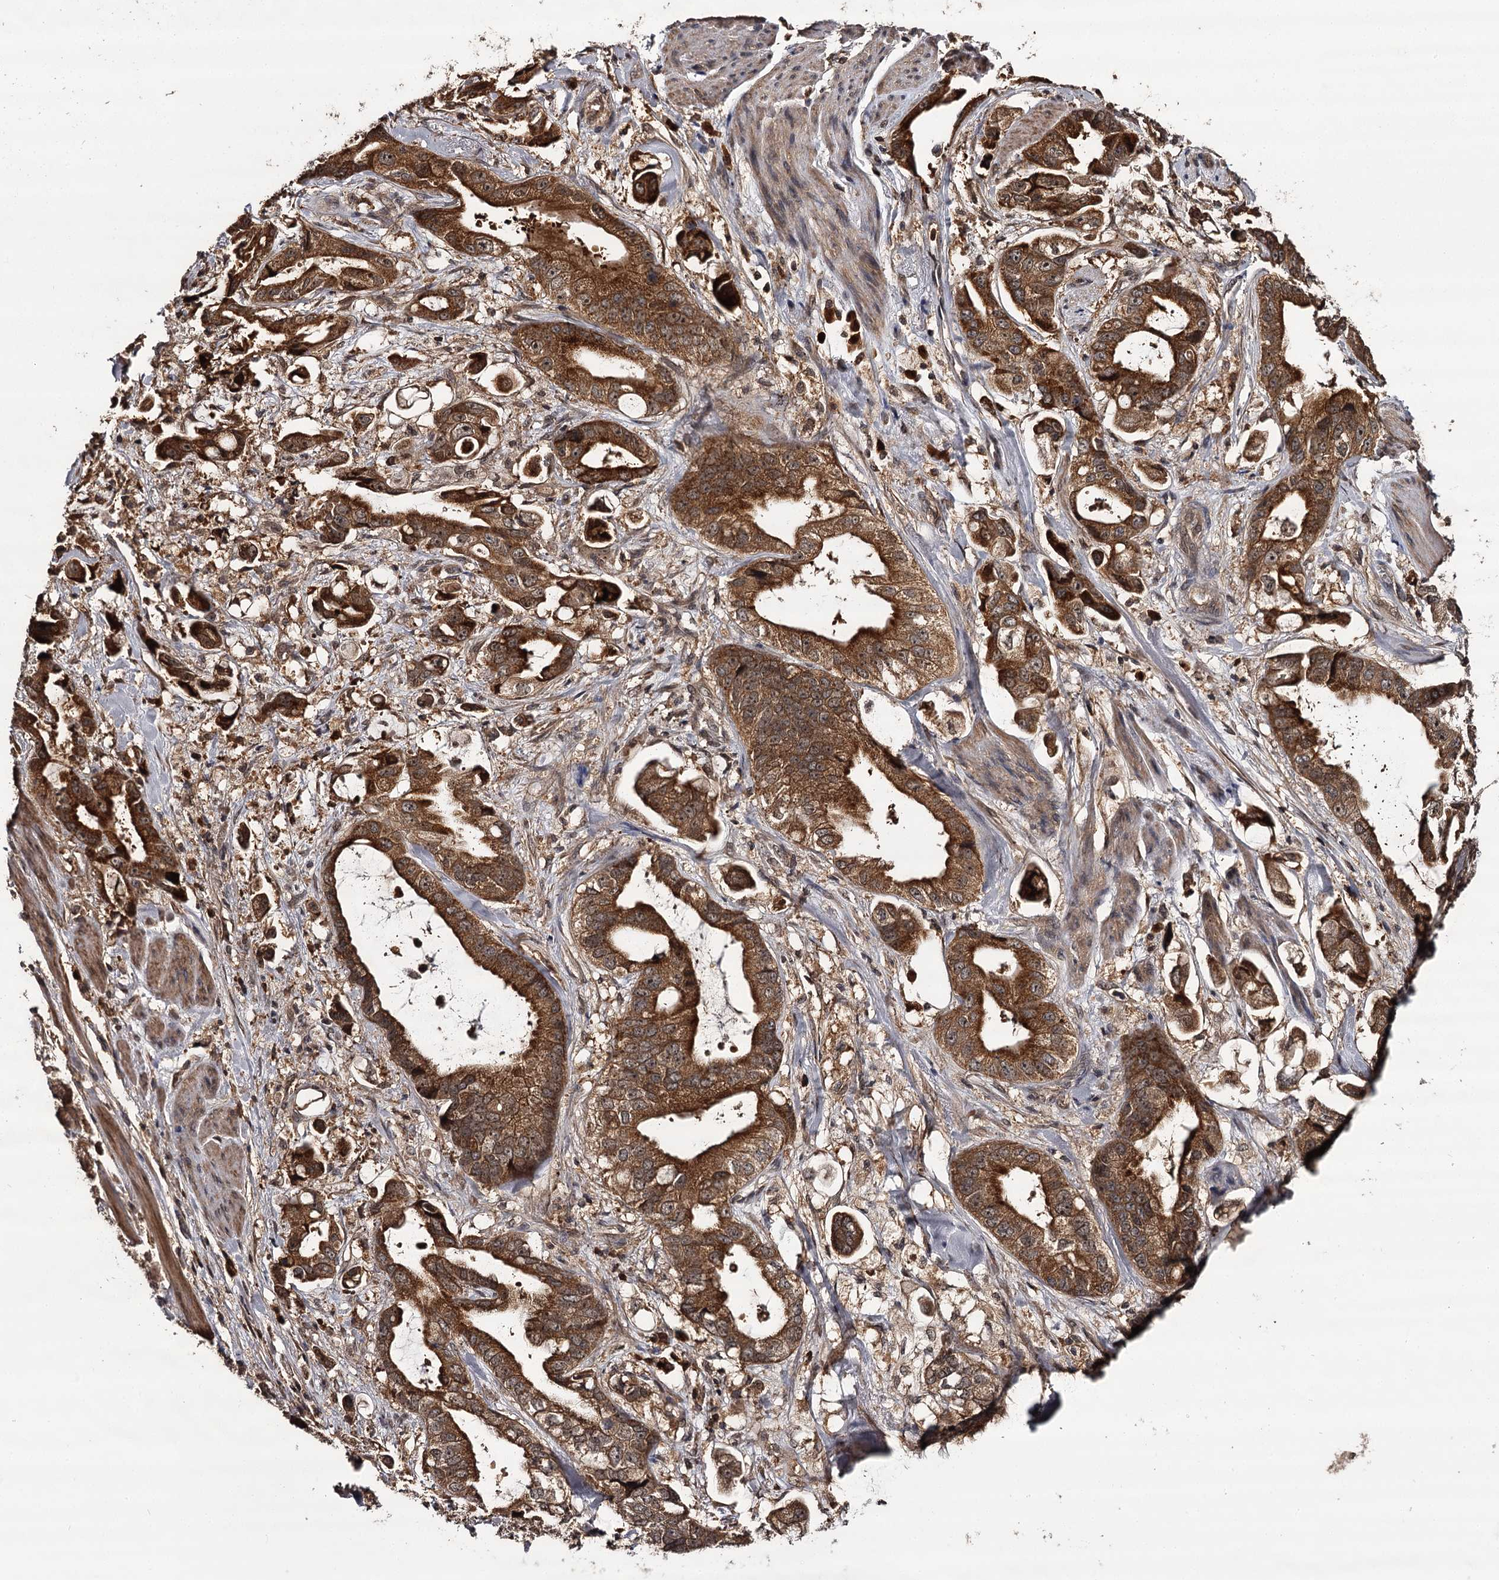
{"staining": {"intensity": "strong", "quantity": ">75%", "location": "cytoplasmic/membranous"}, "tissue": "stomach cancer", "cell_type": "Tumor cells", "image_type": "cancer", "snomed": [{"axis": "morphology", "description": "Adenocarcinoma, NOS"}, {"axis": "topography", "description": "Stomach"}], "caption": "Immunohistochemistry staining of stomach cancer (adenocarcinoma), which shows high levels of strong cytoplasmic/membranous expression in approximately >75% of tumor cells indicating strong cytoplasmic/membranous protein expression. The staining was performed using DAB (3,3'-diaminobenzidine) (brown) for protein detection and nuclei were counterstained in hematoxylin (blue).", "gene": "TTC12", "patient": {"sex": "male", "age": 62}}